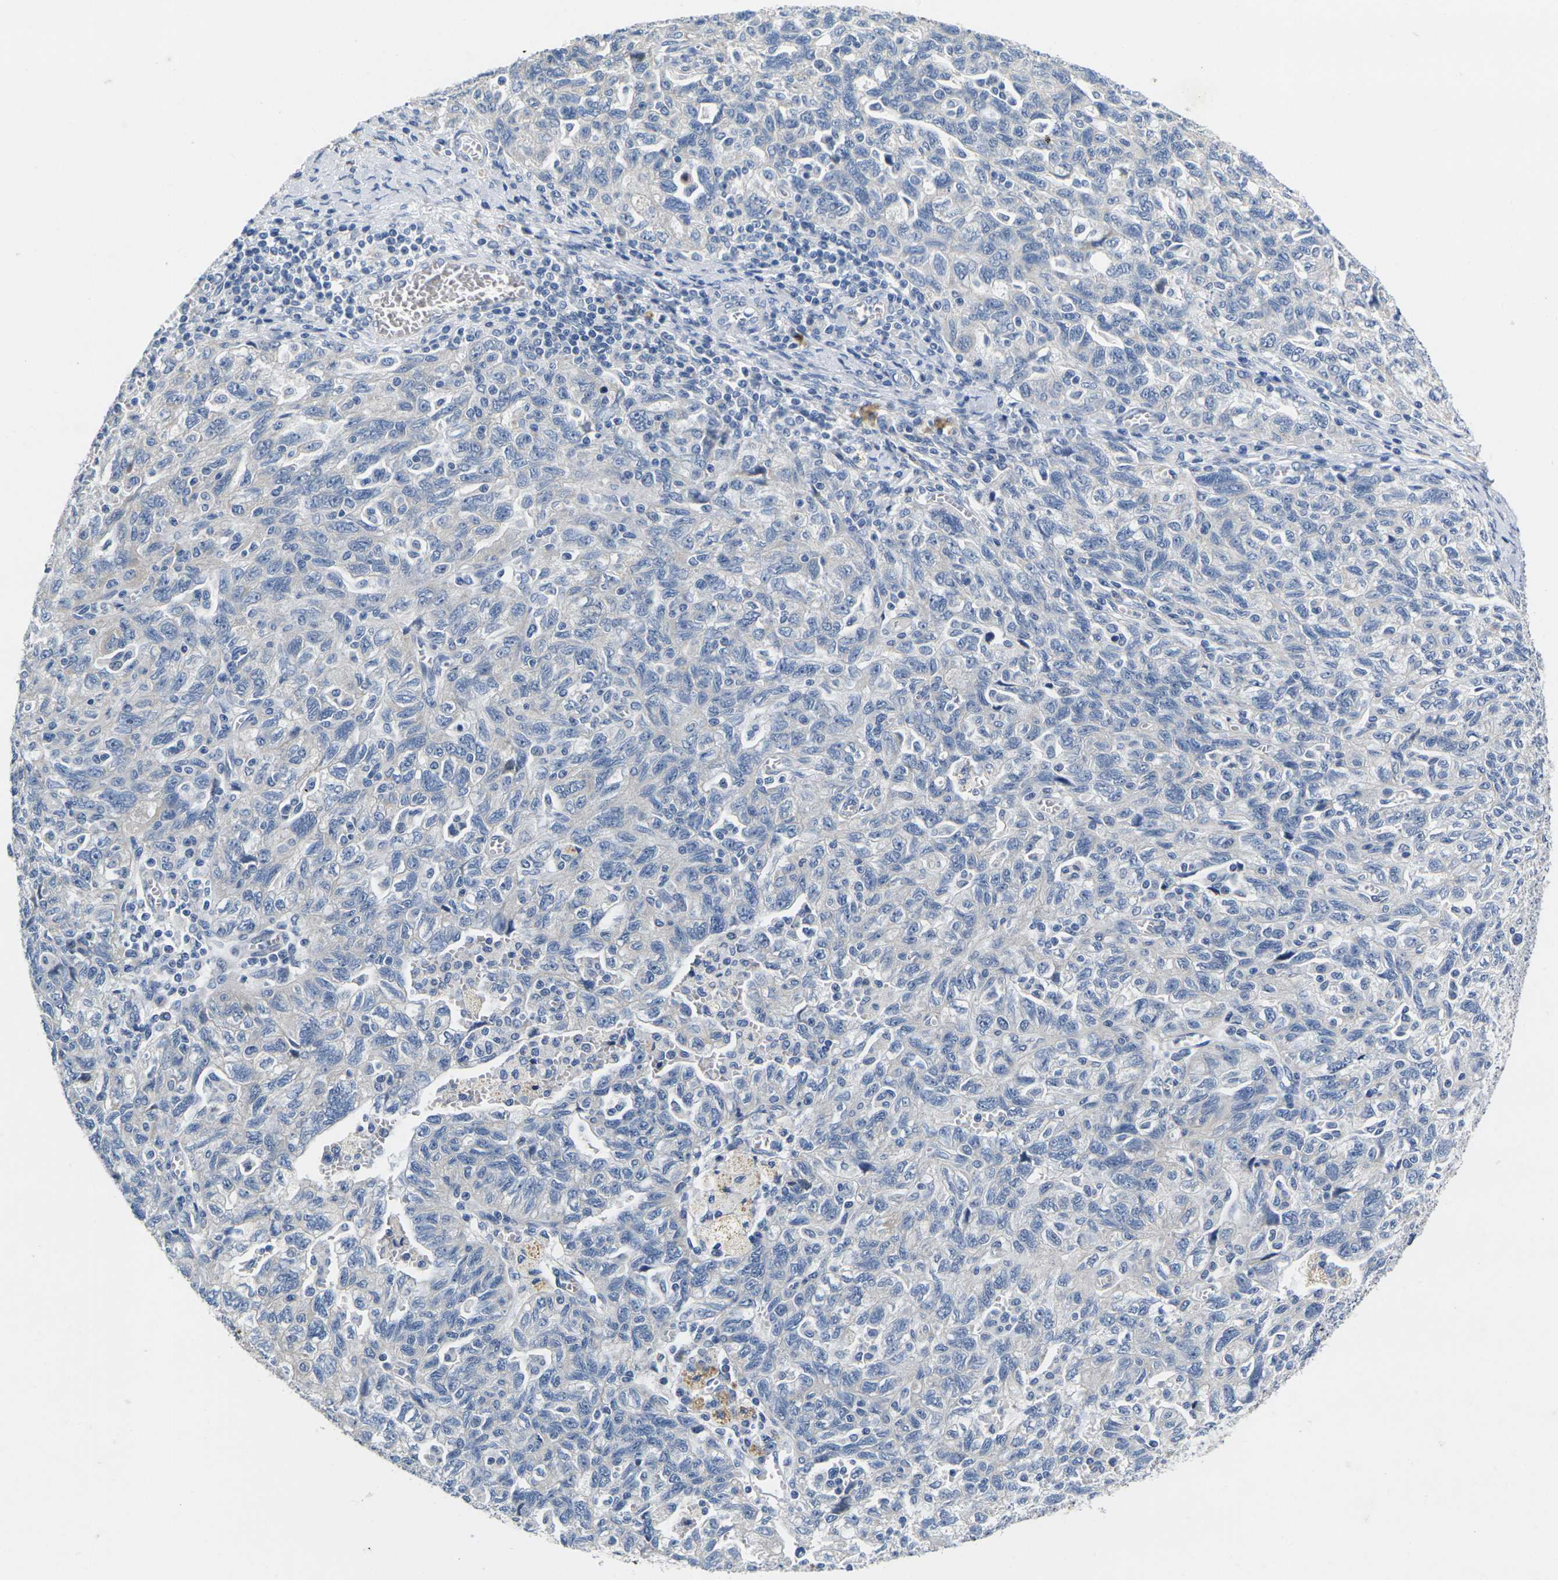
{"staining": {"intensity": "negative", "quantity": "none", "location": "none"}, "tissue": "ovarian cancer", "cell_type": "Tumor cells", "image_type": "cancer", "snomed": [{"axis": "morphology", "description": "Carcinoma, NOS"}, {"axis": "morphology", "description": "Cystadenocarcinoma, serous, NOS"}, {"axis": "topography", "description": "Ovary"}], "caption": "Tumor cells show no significant protein positivity in serous cystadenocarcinoma (ovarian).", "gene": "NOCT", "patient": {"sex": "female", "age": 69}}